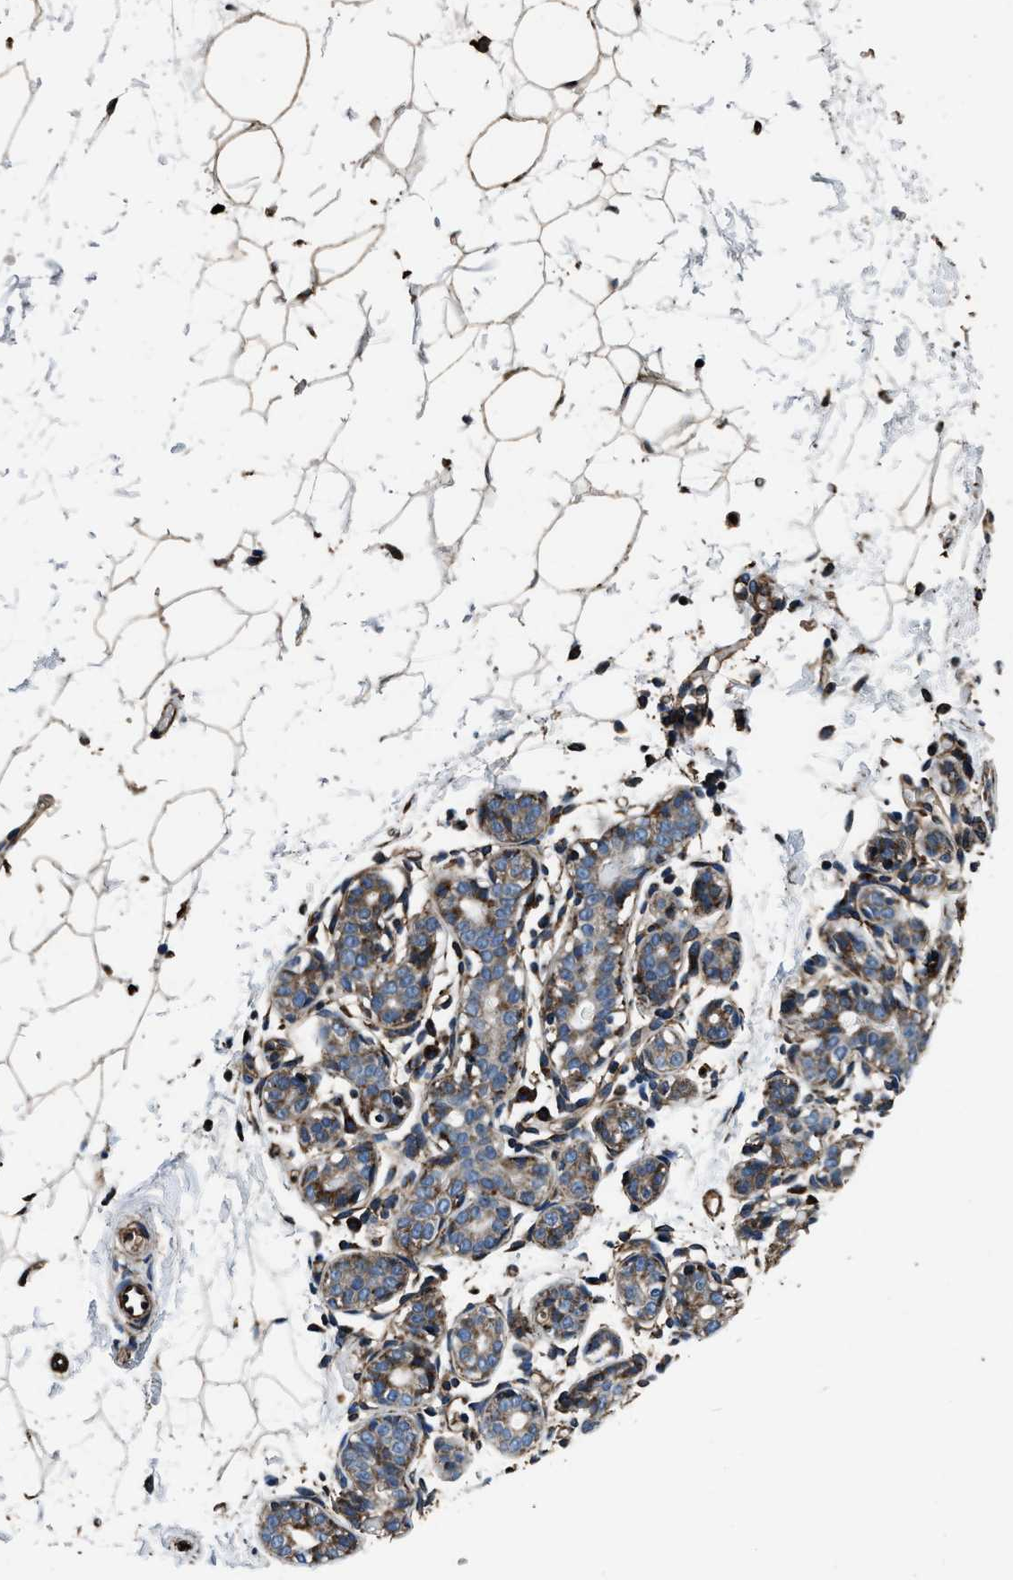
{"staining": {"intensity": "moderate", "quantity": ">75%", "location": "cytoplasmic/membranous,nuclear"}, "tissue": "breast", "cell_type": "Adipocytes", "image_type": "normal", "snomed": [{"axis": "morphology", "description": "Normal tissue, NOS"}, {"axis": "topography", "description": "Breast"}], "caption": "Brown immunohistochemical staining in unremarkable breast displays moderate cytoplasmic/membranous,nuclear staining in approximately >75% of adipocytes. (IHC, brightfield microscopy, high magnification).", "gene": "OGDH", "patient": {"sex": "female", "age": 22}}